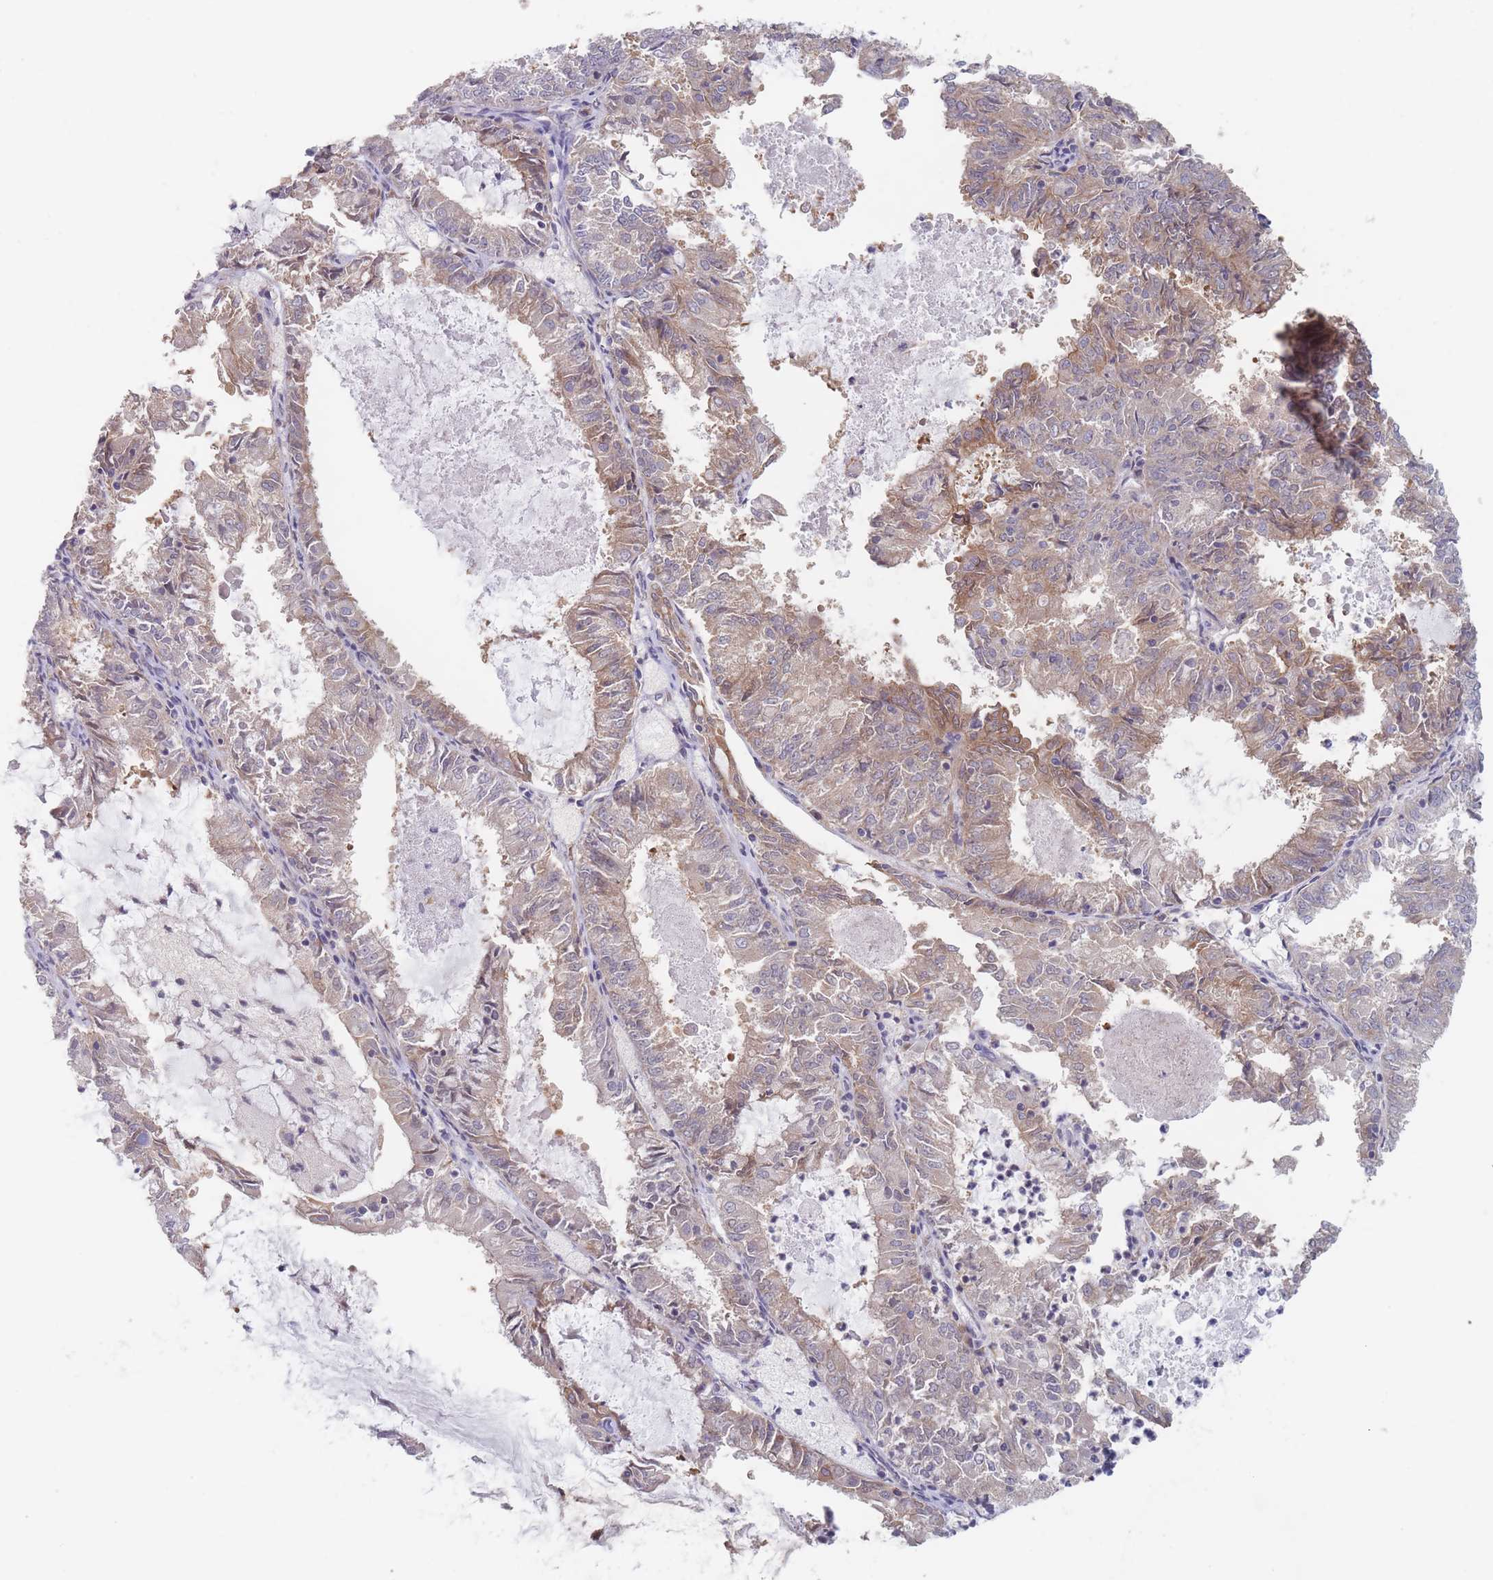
{"staining": {"intensity": "moderate", "quantity": "25%-75%", "location": "cytoplasmic/membranous"}, "tissue": "endometrial cancer", "cell_type": "Tumor cells", "image_type": "cancer", "snomed": [{"axis": "morphology", "description": "Adenocarcinoma, NOS"}, {"axis": "topography", "description": "Endometrium"}], "caption": "Protein staining reveals moderate cytoplasmic/membranous expression in about 25%-75% of tumor cells in endometrial cancer.", "gene": "EFCC1", "patient": {"sex": "female", "age": 57}}